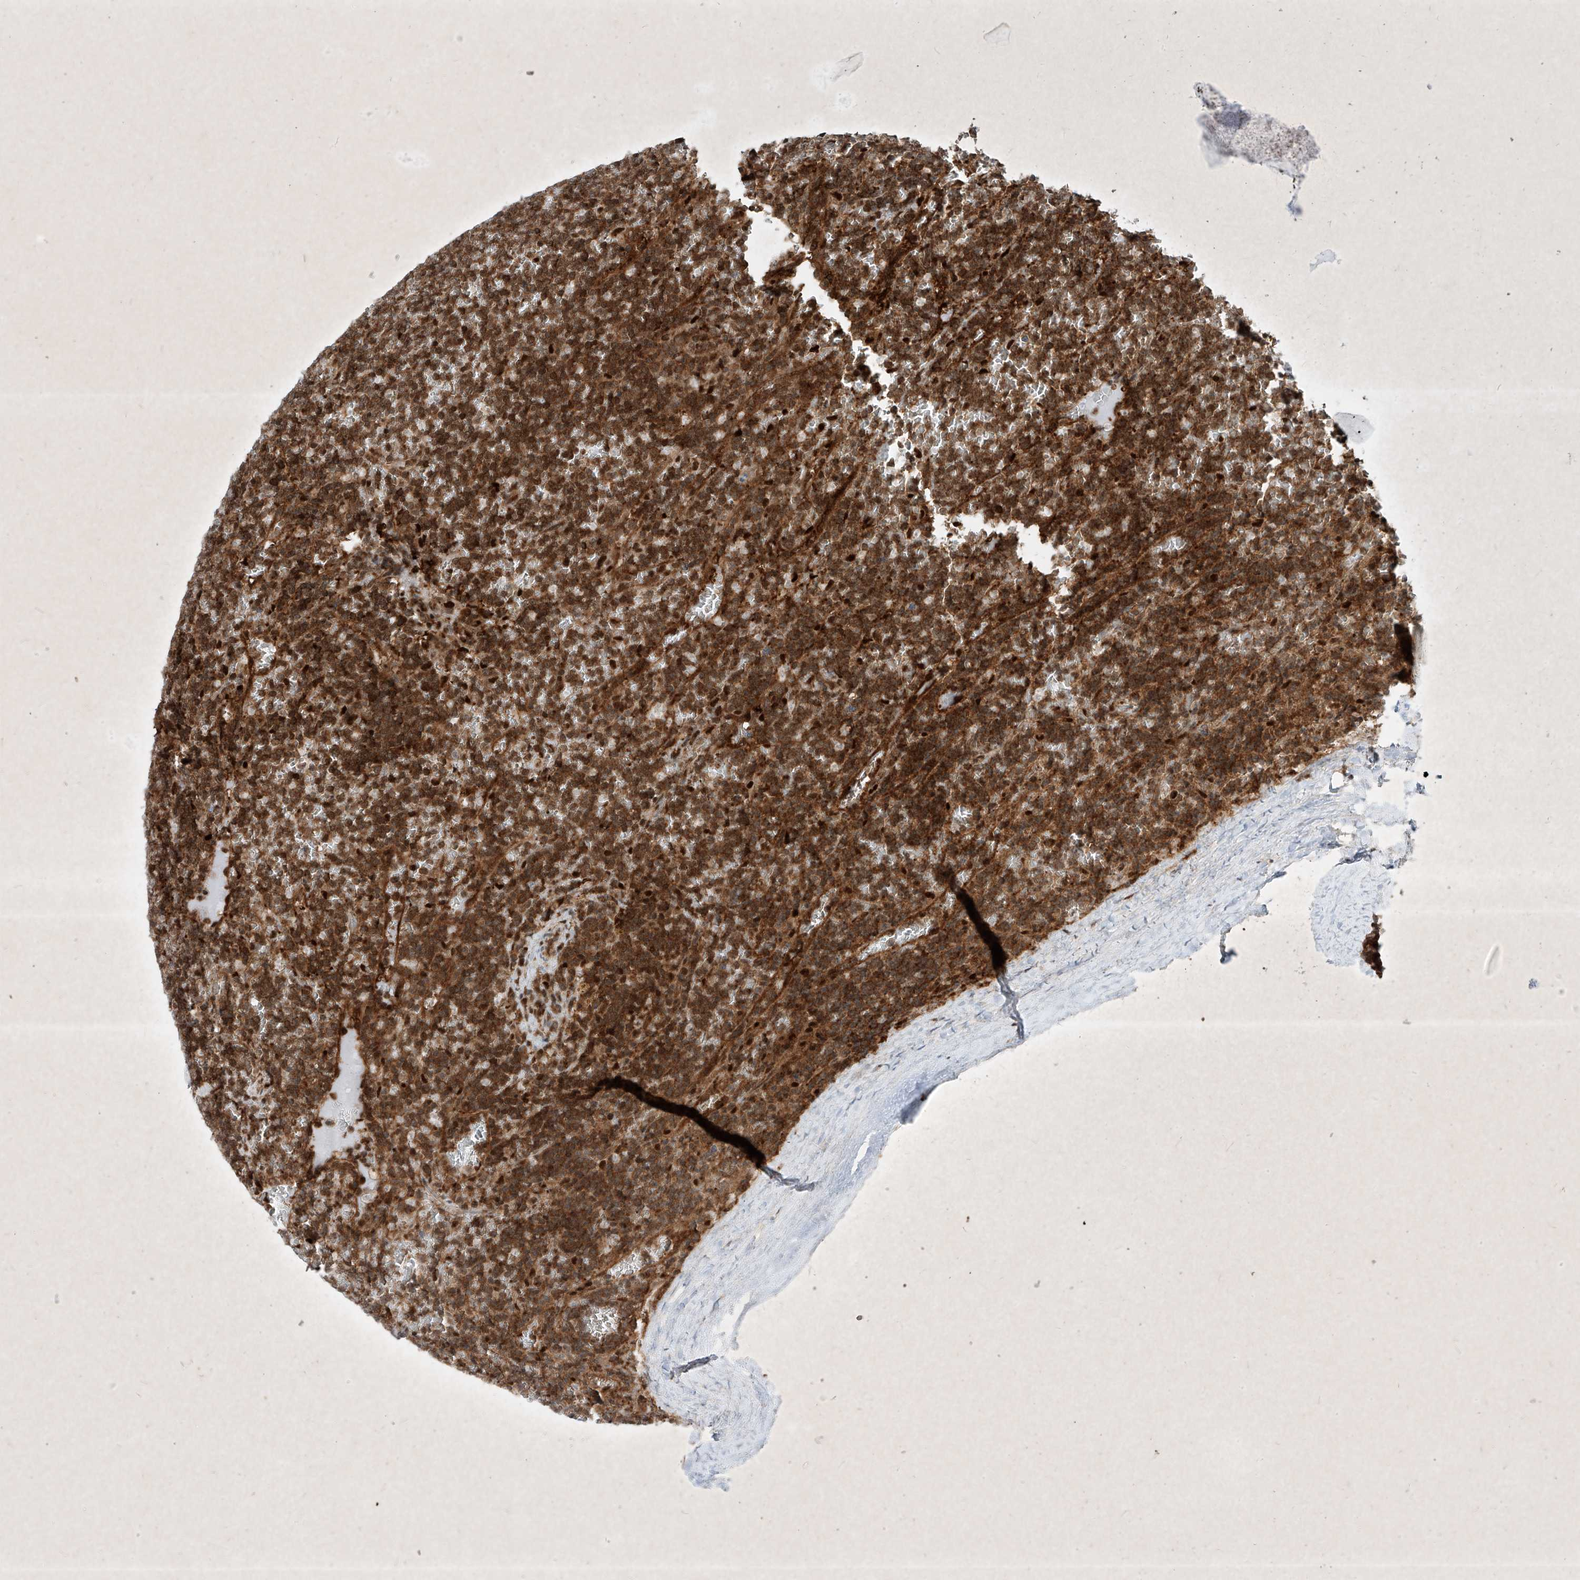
{"staining": {"intensity": "moderate", "quantity": ">75%", "location": "cytoplasmic/membranous,nuclear"}, "tissue": "lymphoma", "cell_type": "Tumor cells", "image_type": "cancer", "snomed": [{"axis": "morphology", "description": "Malignant lymphoma, non-Hodgkin's type, Low grade"}, {"axis": "topography", "description": "Spleen"}], "caption": "A medium amount of moderate cytoplasmic/membranous and nuclear staining is seen in approximately >75% of tumor cells in lymphoma tissue.", "gene": "PSMB10", "patient": {"sex": "female", "age": 19}}